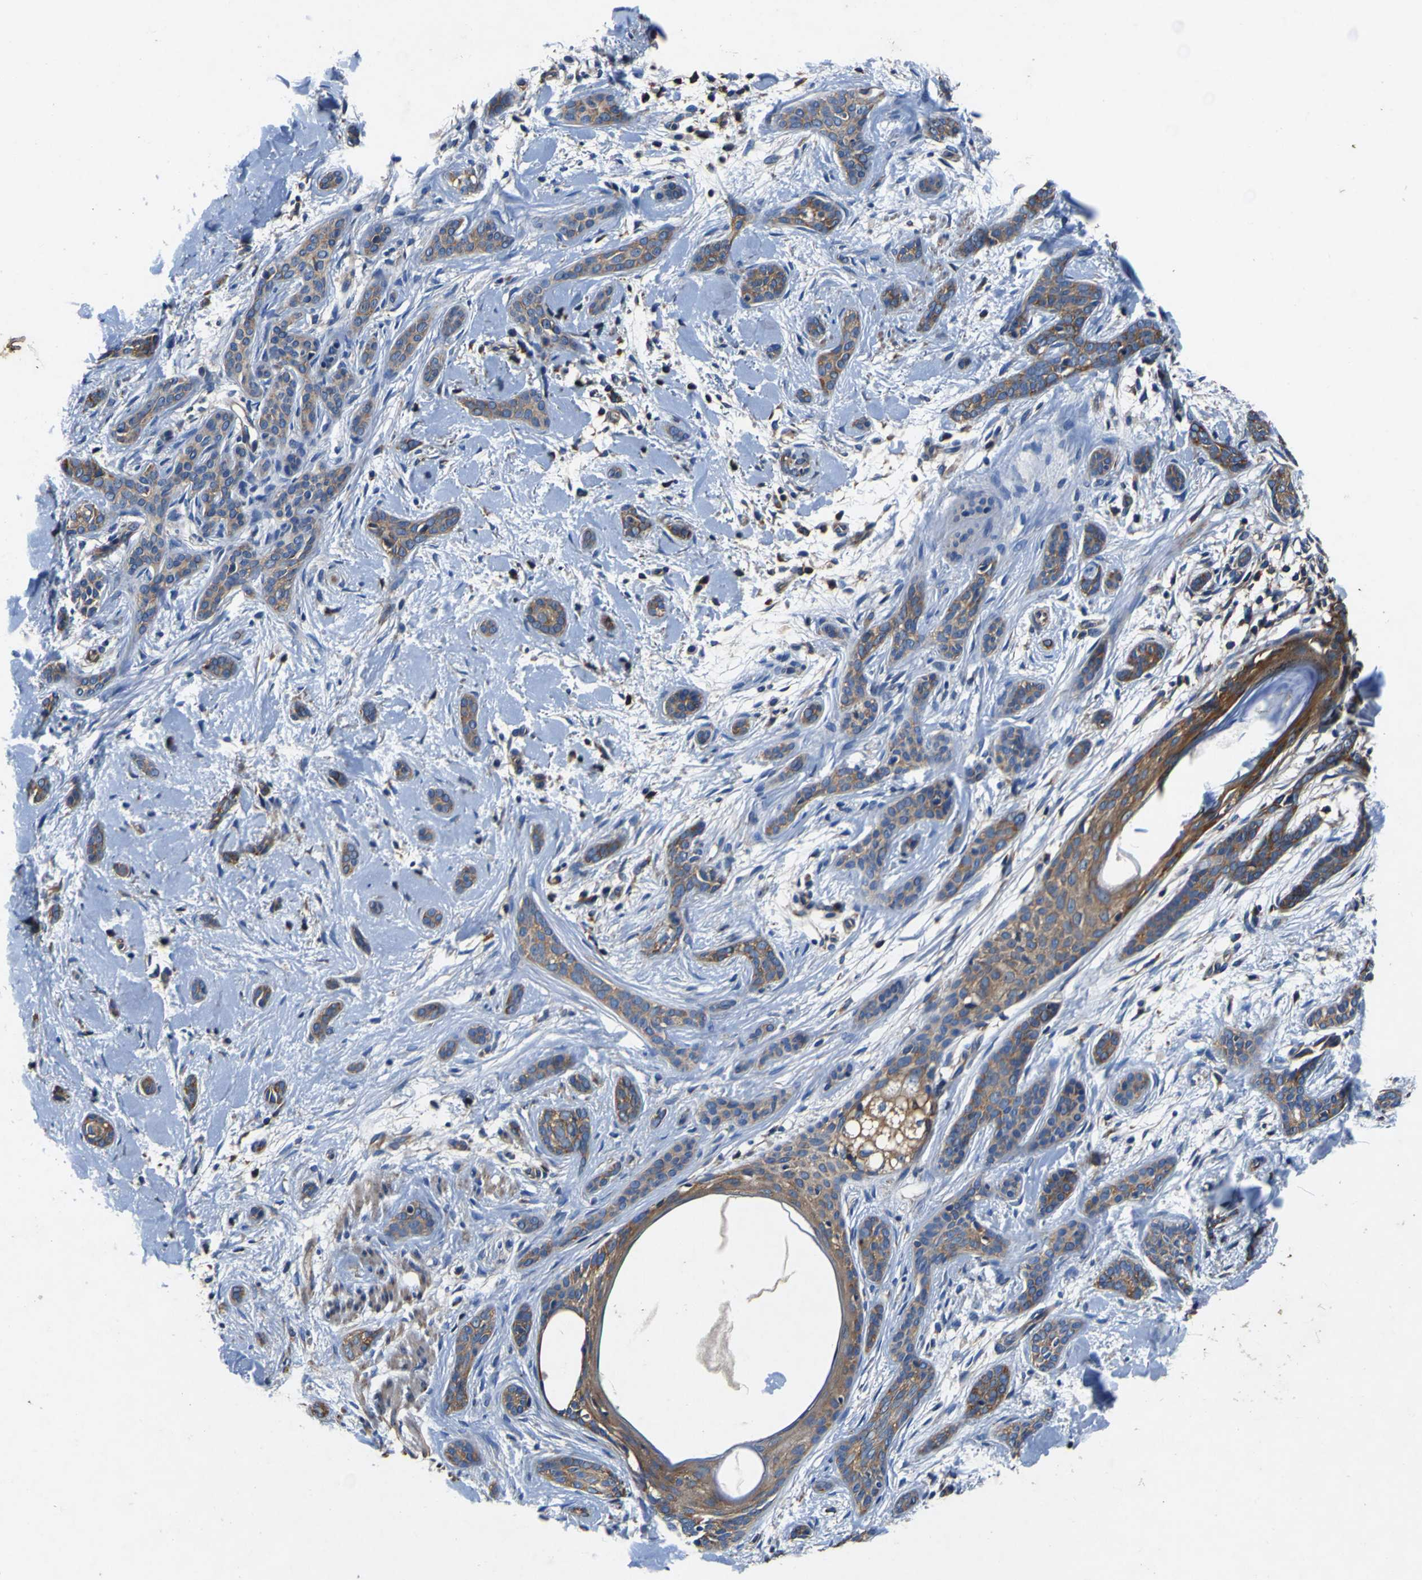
{"staining": {"intensity": "weak", "quantity": ">75%", "location": "cytoplasmic/membranous"}, "tissue": "skin cancer", "cell_type": "Tumor cells", "image_type": "cancer", "snomed": [{"axis": "morphology", "description": "Basal cell carcinoma"}, {"axis": "morphology", "description": "Adnexal tumor, benign"}, {"axis": "topography", "description": "Skin"}], "caption": "A brown stain shows weak cytoplasmic/membranous expression of a protein in skin benign adnexal tumor tumor cells.", "gene": "CNR2", "patient": {"sex": "female", "age": 42}}